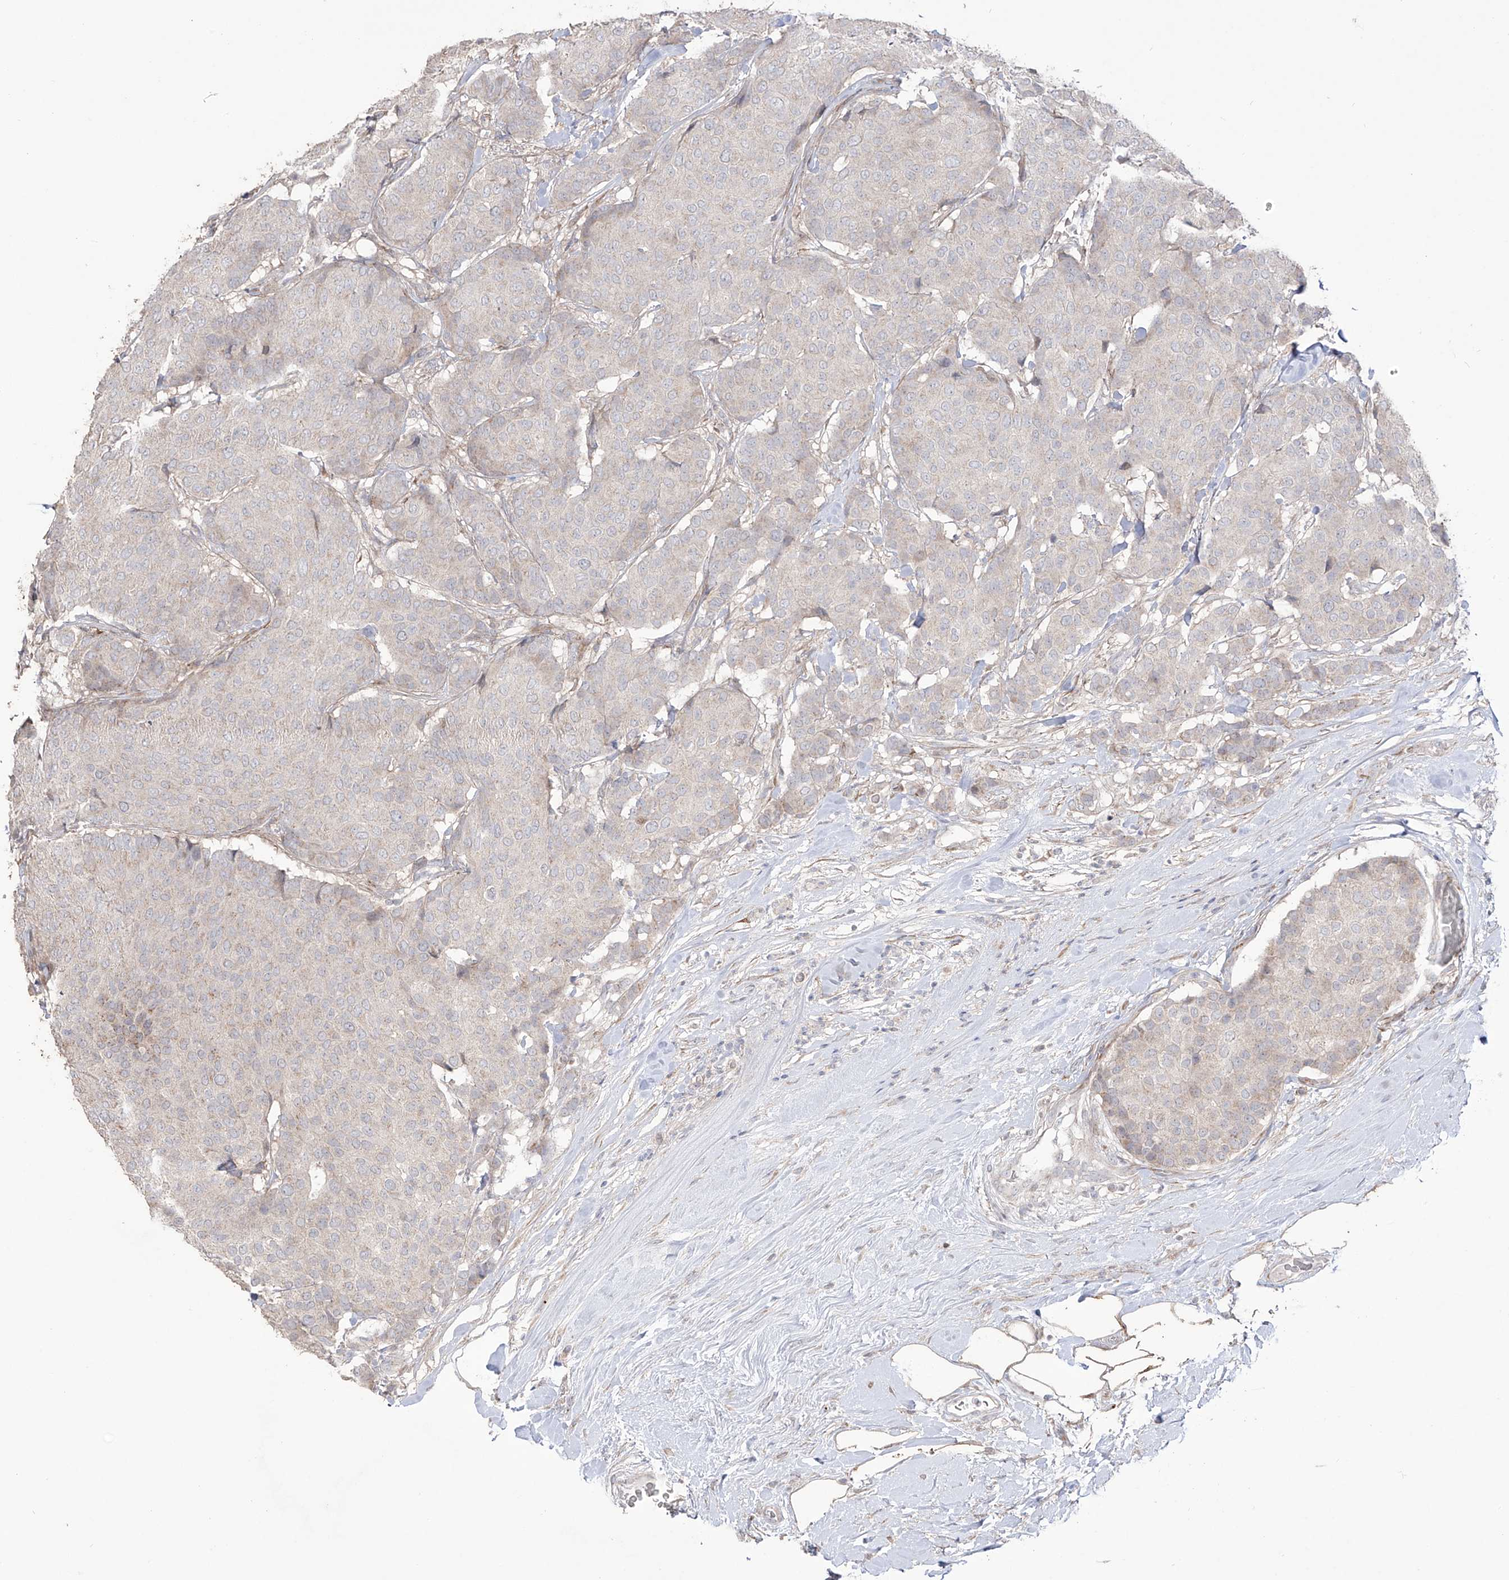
{"staining": {"intensity": "negative", "quantity": "none", "location": "none"}, "tissue": "breast cancer", "cell_type": "Tumor cells", "image_type": "cancer", "snomed": [{"axis": "morphology", "description": "Duct carcinoma"}, {"axis": "topography", "description": "Breast"}], "caption": "This is an IHC image of human infiltrating ductal carcinoma (breast). There is no positivity in tumor cells.", "gene": "YKT6", "patient": {"sex": "female", "age": 75}}